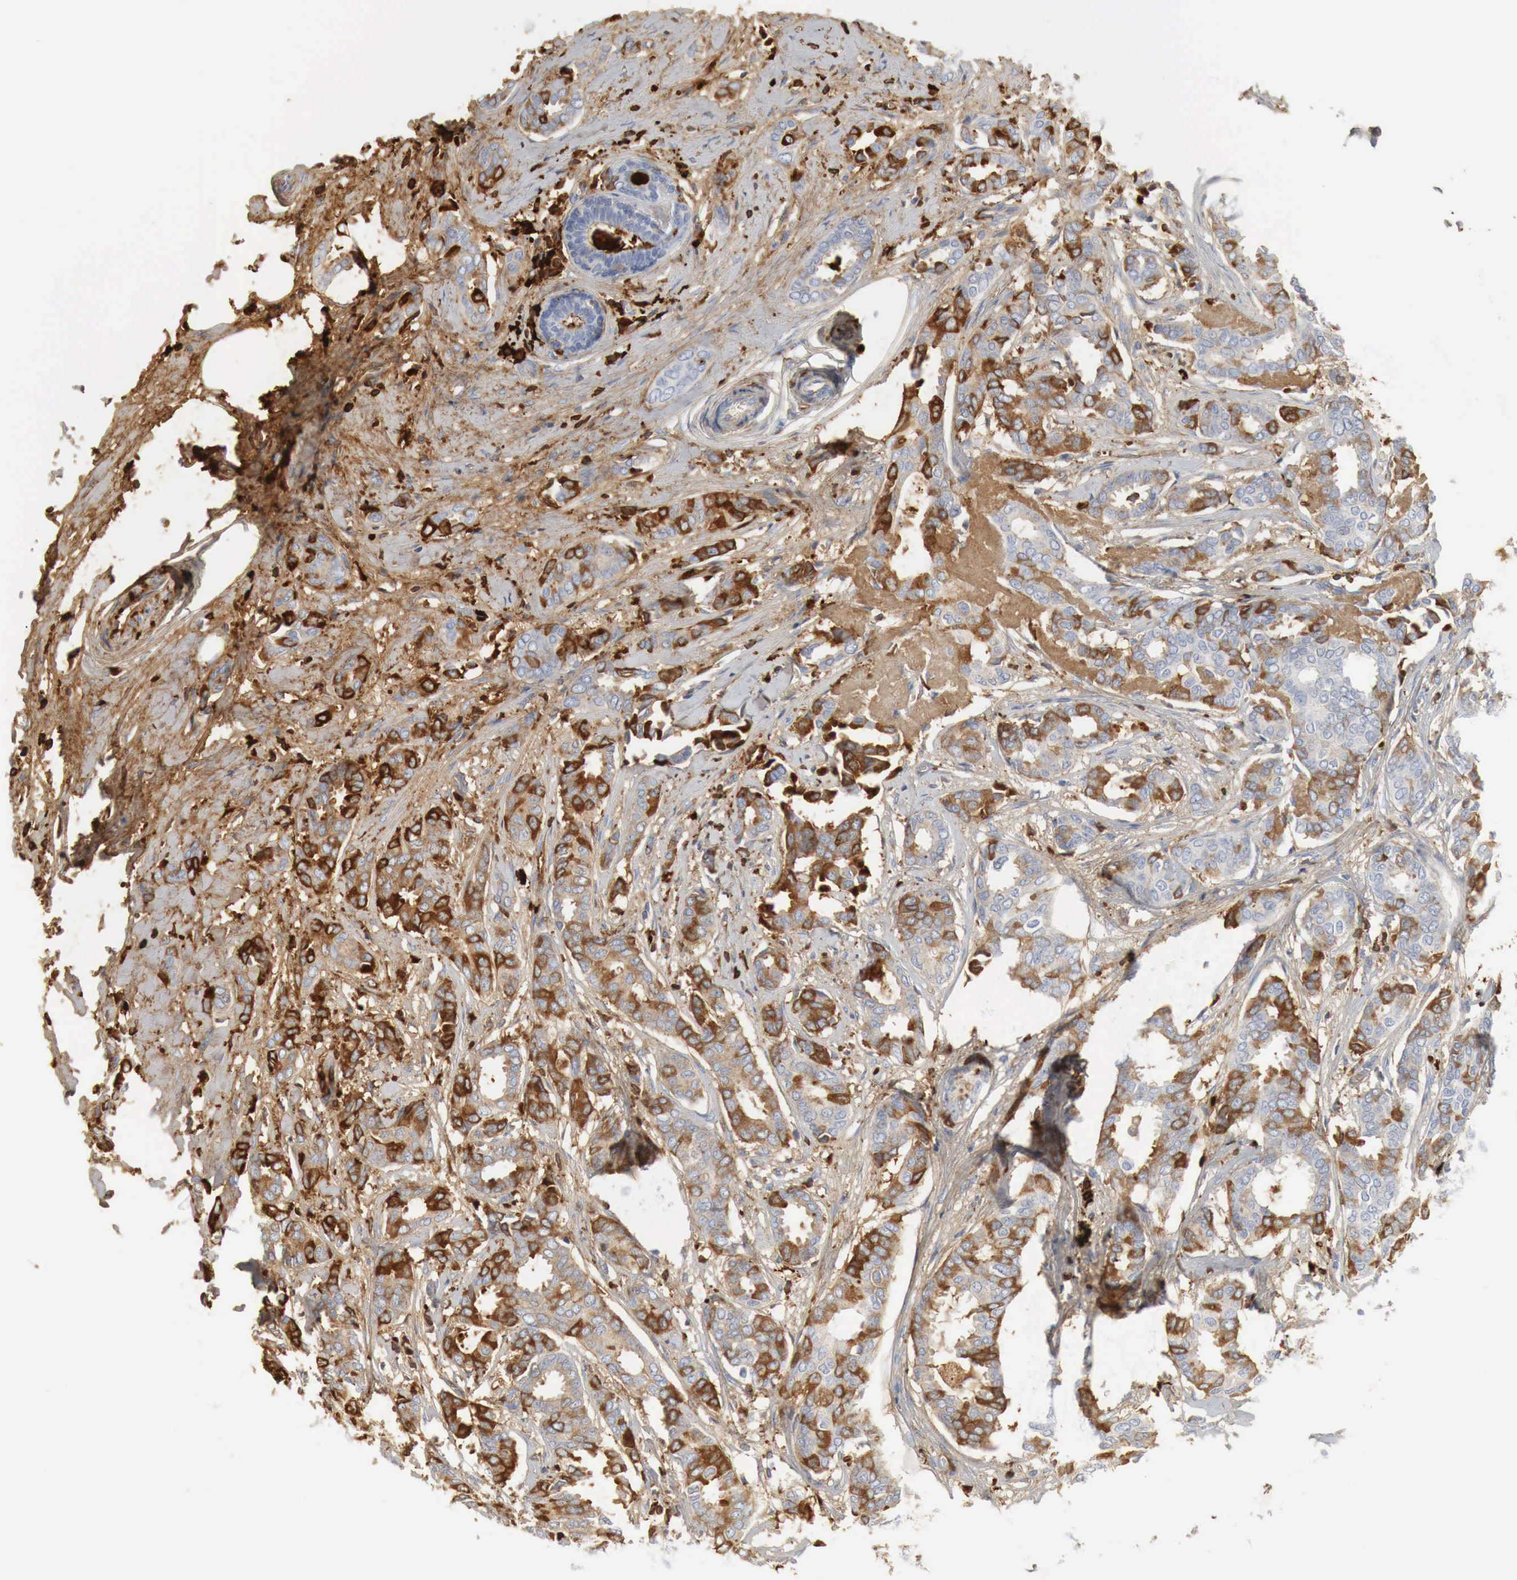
{"staining": {"intensity": "strong", "quantity": "25%-75%", "location": "cytoplasmic/membranous"}, "tissue": "breast cancer", "cell_type": "Tumor cells", "image_type": "cancer", "snomed": [{"axis": "morphology", "description": "Duct carcinoma"}, {"axis": "topography", "description": "Breast"}], "caption": "Tumor cells demonstrate high levels of strong cytoplasmic/membranous positivity in approximately 25%-75% of cells in human intraductal carcinoma (breast). The protein of interest is shown in brown color, while the nuclei are stained blue.", "gene": "IGLC3", "patient": {"sex": "female", "age": 50}}